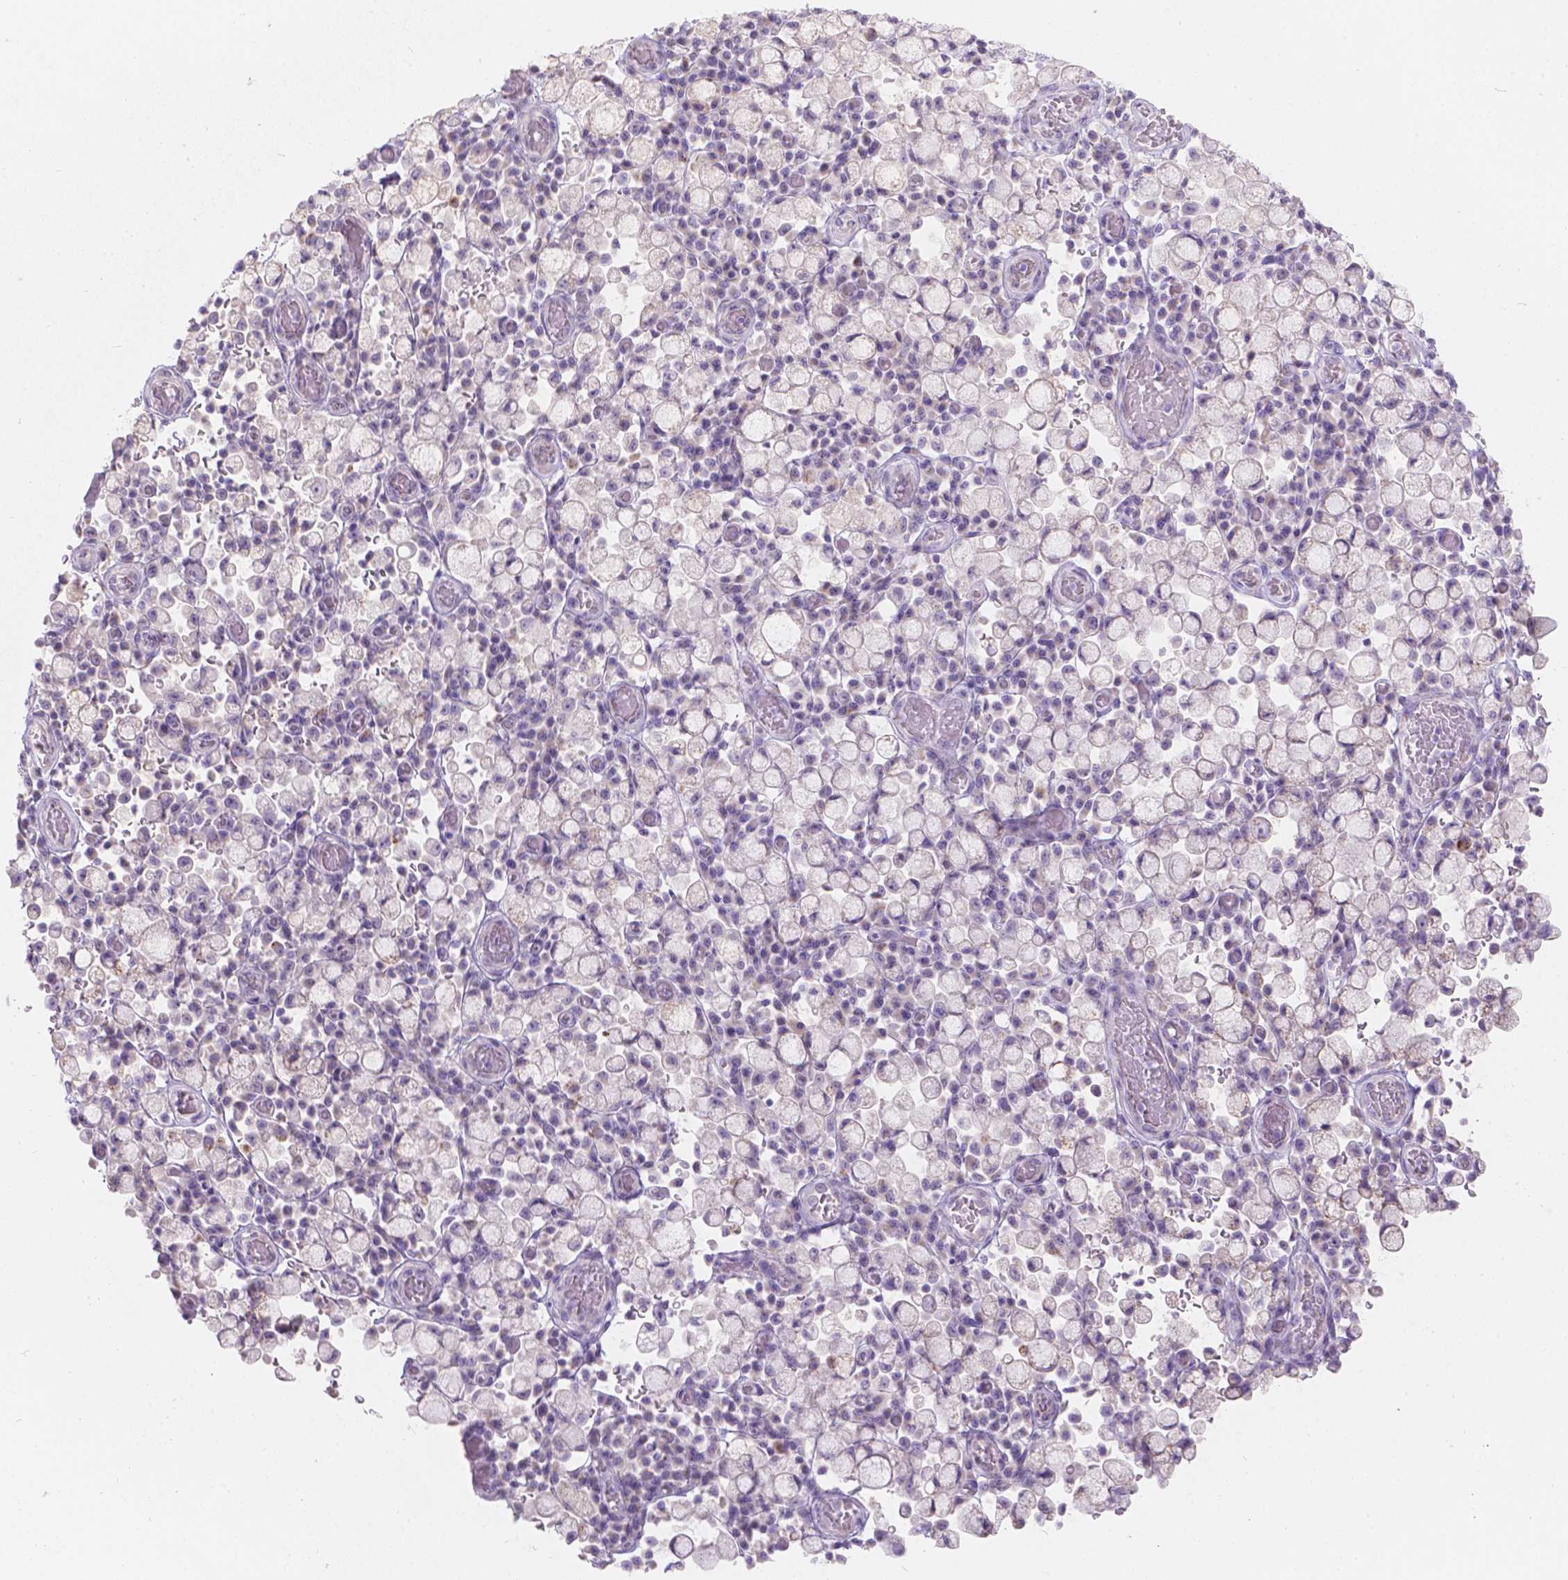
{"staining": {"intensity": "negative", "quantity": "none", "location": "none"}, "tissue": "stomach cancer", "cell_type": "Tumor cells", "image_type": "cancer", "snomed": [{"axis": "morphology", "description": "Adenocarcinoma, NOS"}, {"axis": "topography", "description": "Stomach"}], "caption": "Image shows no significant protein staining in tumor cells of stomach adenocarcinoma.", "gene": "HTN3", "patient": {"sex": "male", "age": 58}}